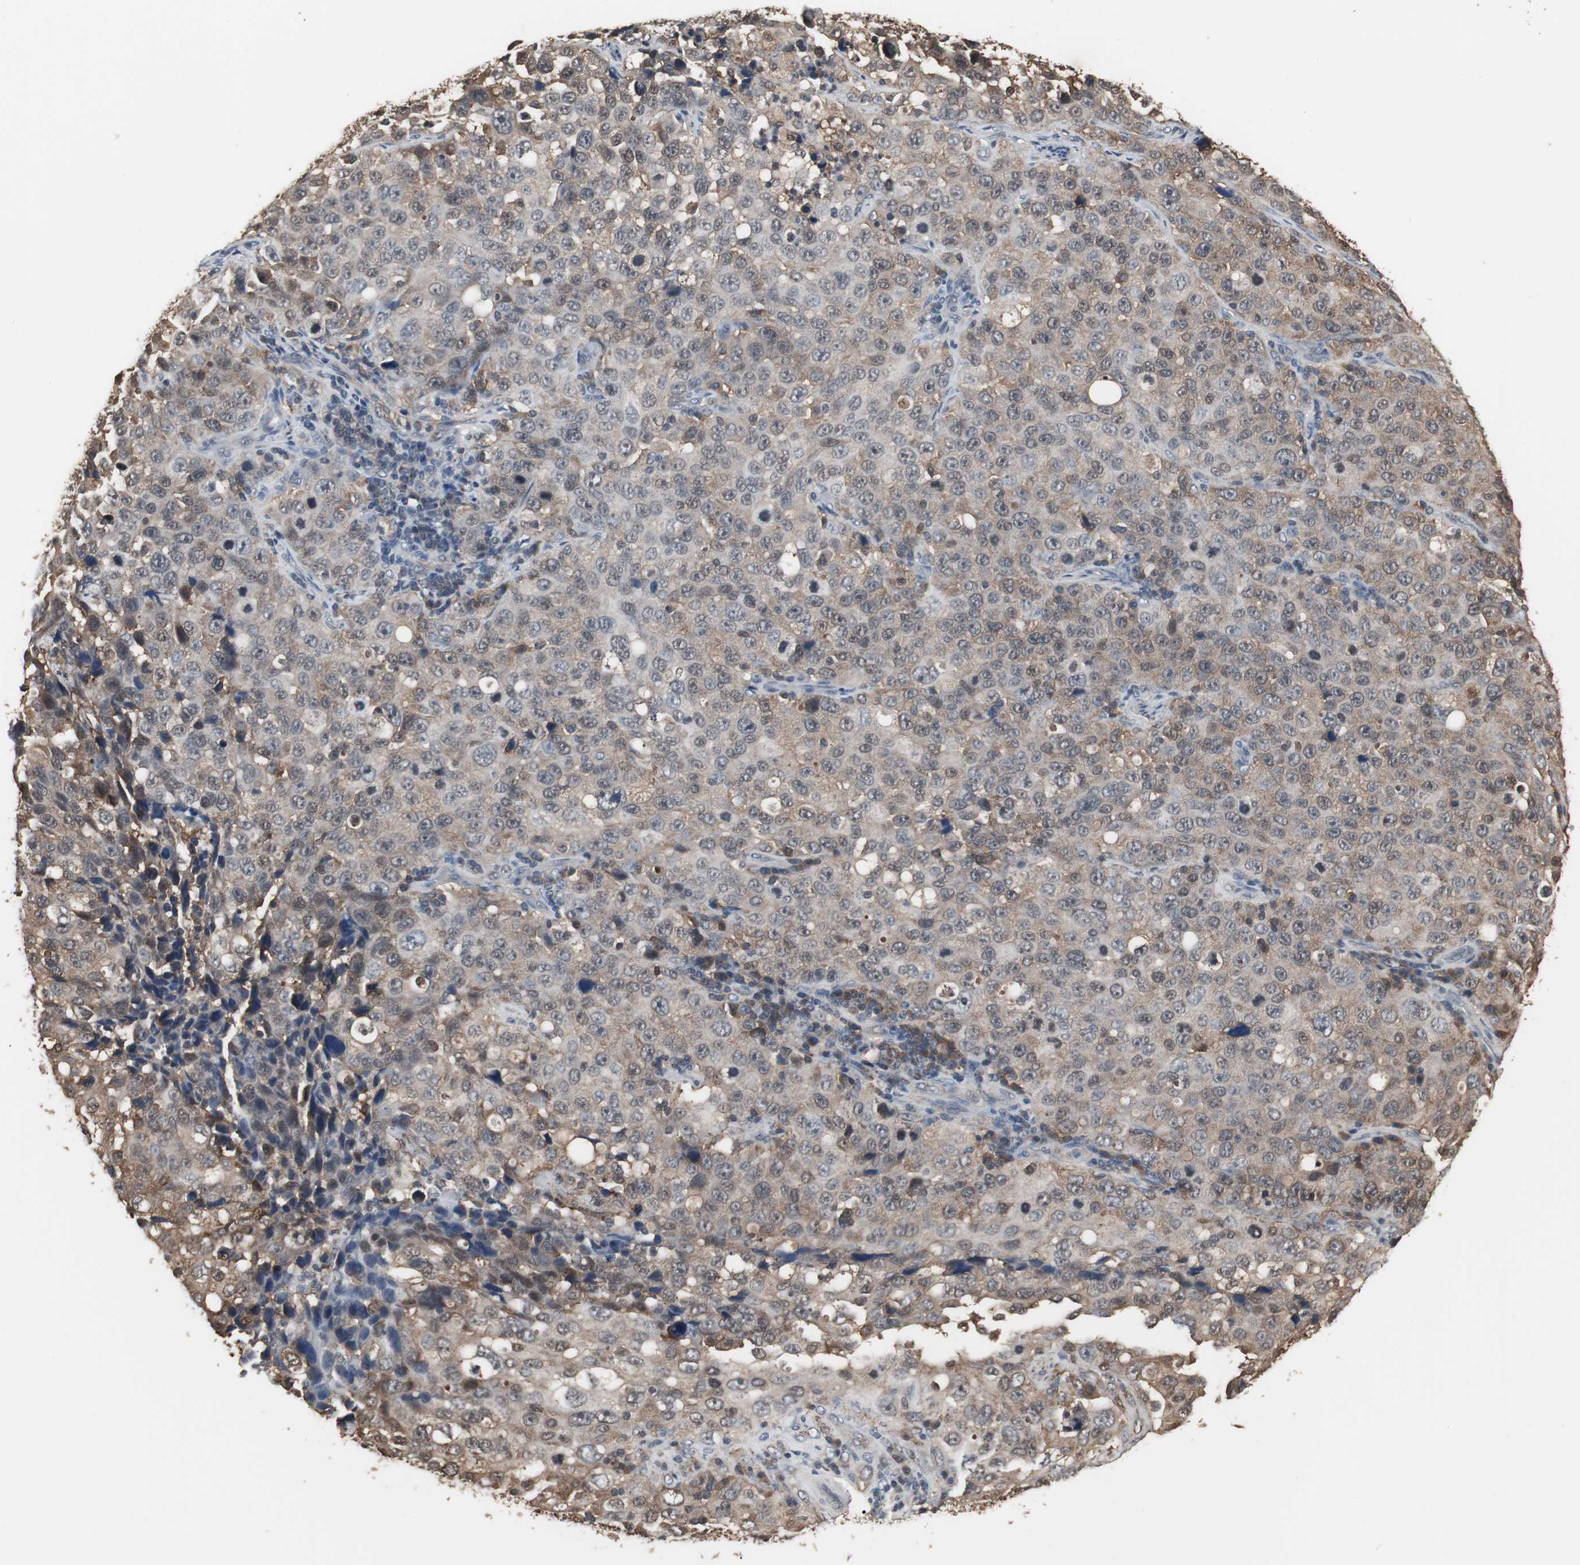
{"staining": {"intensity": "weak", "quantity": ">75%", "location": "cytoplasmic/membranous"}, "tissue": "stomach cancer", "cell_type": "Tumor cells", "image_type": "cancer", "snomed": [{"axis": "morphology", "description": "Normal tissue, NOS"}, {"axis": "morphology", "description": "Adenocarcinoma, NOS"}, {"axis": "topography", "description": "Stomach"}], "caption": "There is low levels of weak cytoplasmic/membranous expression in tumor cells of stomach cancer, as demonstrated by immunohistochemical staining (brown color).", "gene": "ZSCAN22", "patient": {"sex": "male", "age": 48}}